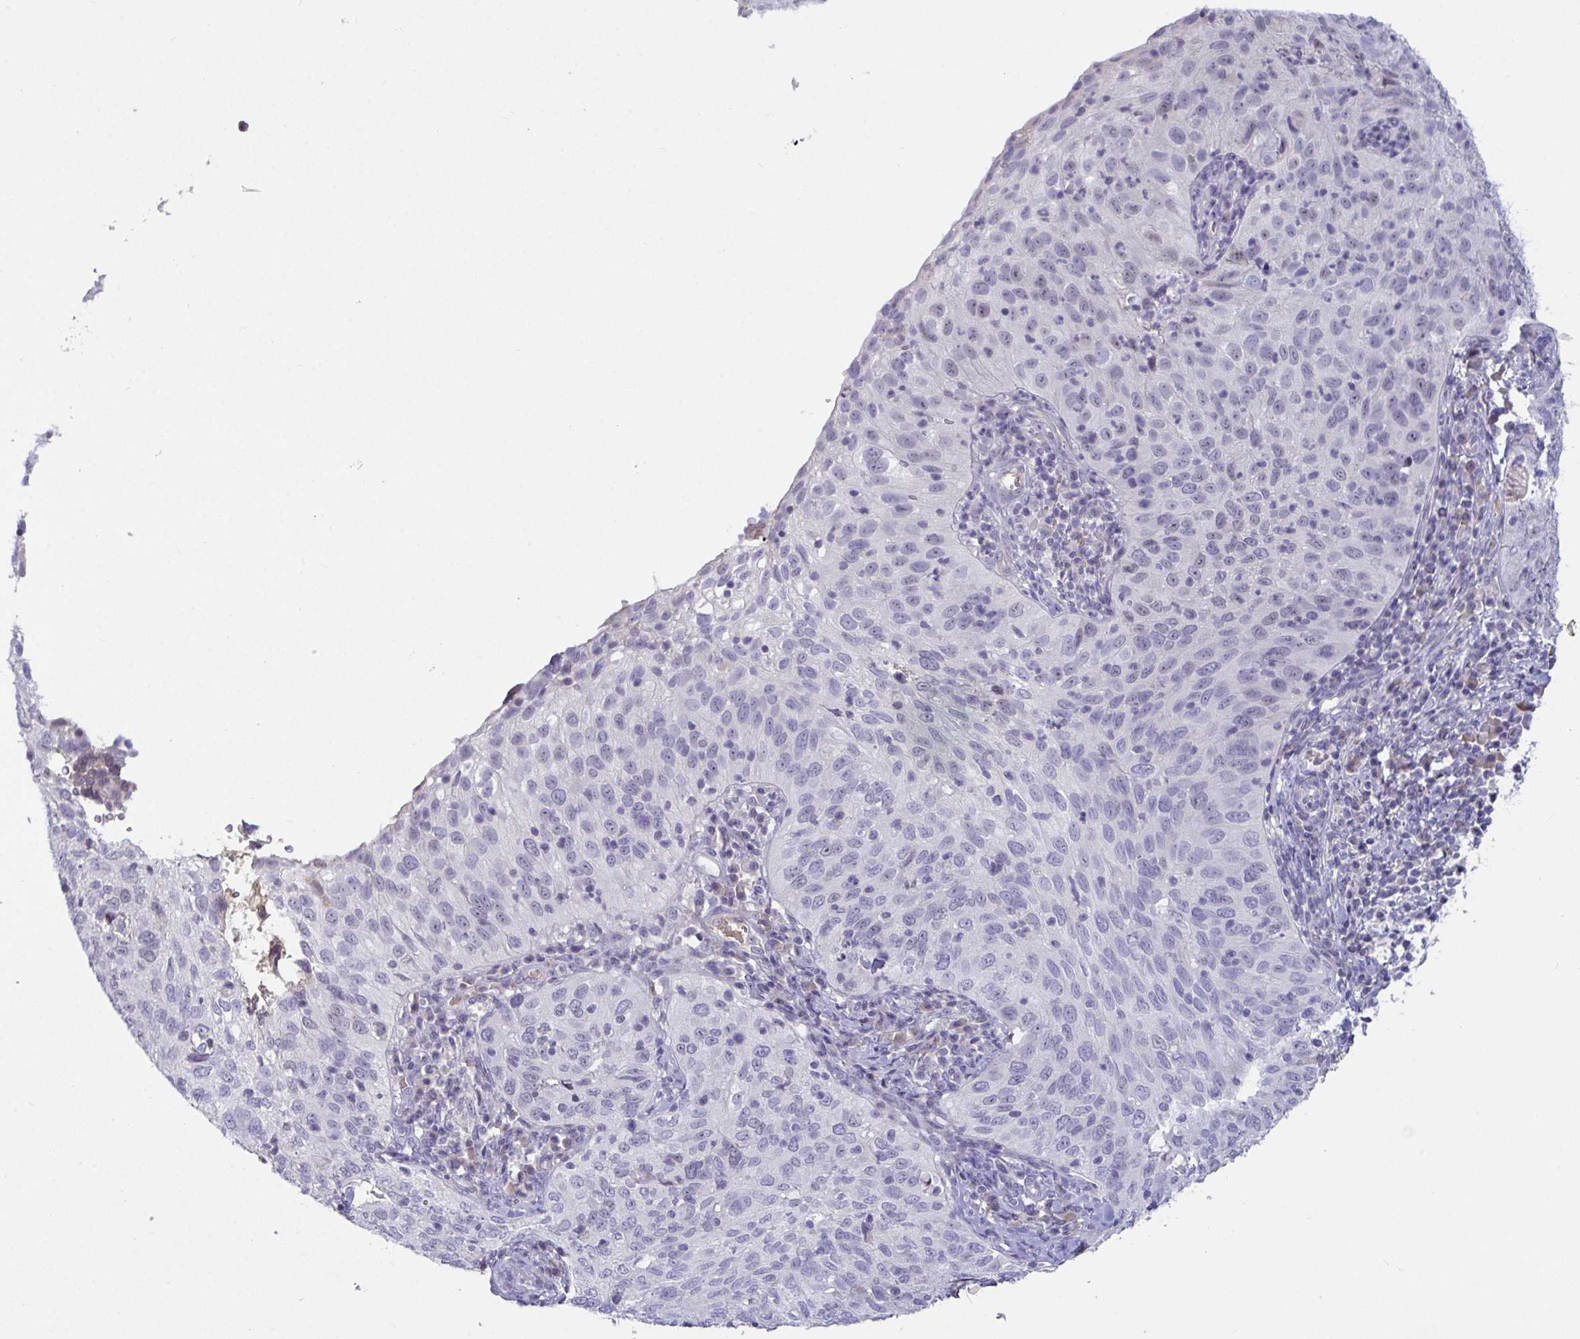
{"staining": {"intensity": "moderate", "quantity": "<25%", "location": "nuclear"}, "tissue": "cervical cancer", "cell_type": "Tumor cells", "image_type": "cancer", "snomed": [{"axis": "morphology", "description": "Squamous cell carcinoma, NOS"}, {"axis": "topography", "description": "Cervix"}], "caption": "Immunohistochemical staining of human cervical squamous cell carcinoma displays moderate nuclear protein positivity in approximately <25% of tumor cells.", "gene": "MYC", "patient": {"sex": "female", "age": 52}}